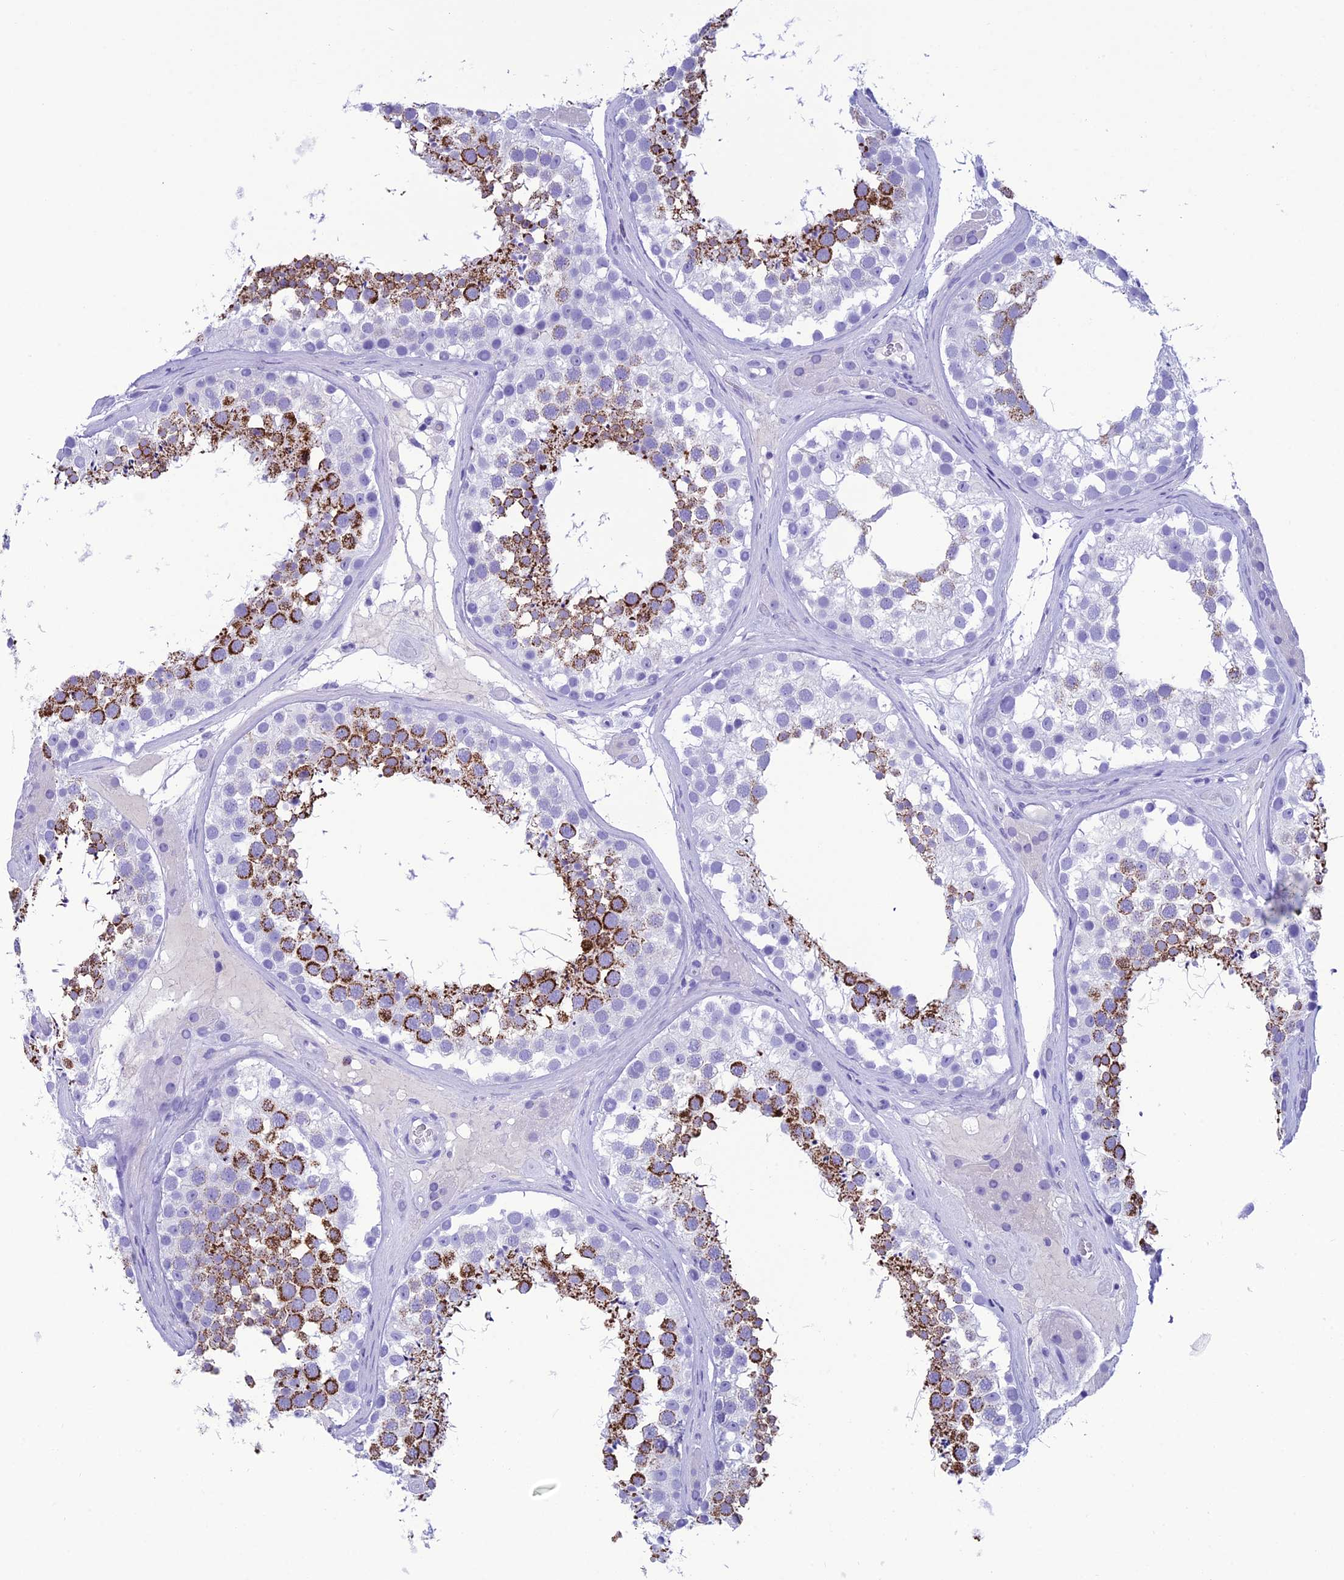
{"staining": {"intensity": "strong", "quantity": "25%-75%", "location": "cytoplasmic/membranous"}, "tissue": "testis", "cell_type": "Cells in seminiferous ducts", "image_type": "normal", "snomed": [{"axis": "morphology", "description": "Normal tissue, NOS"}, {"axis": "topography", "description": "Testis"}], "caption": "Strong cytoplasmic/membranous protein expression is appreciated in about 25%-75% of cells in seminiferous ducts in testis.", "gene": "TRAM1L1", "patient": {"sex": "male", "age": 46}}